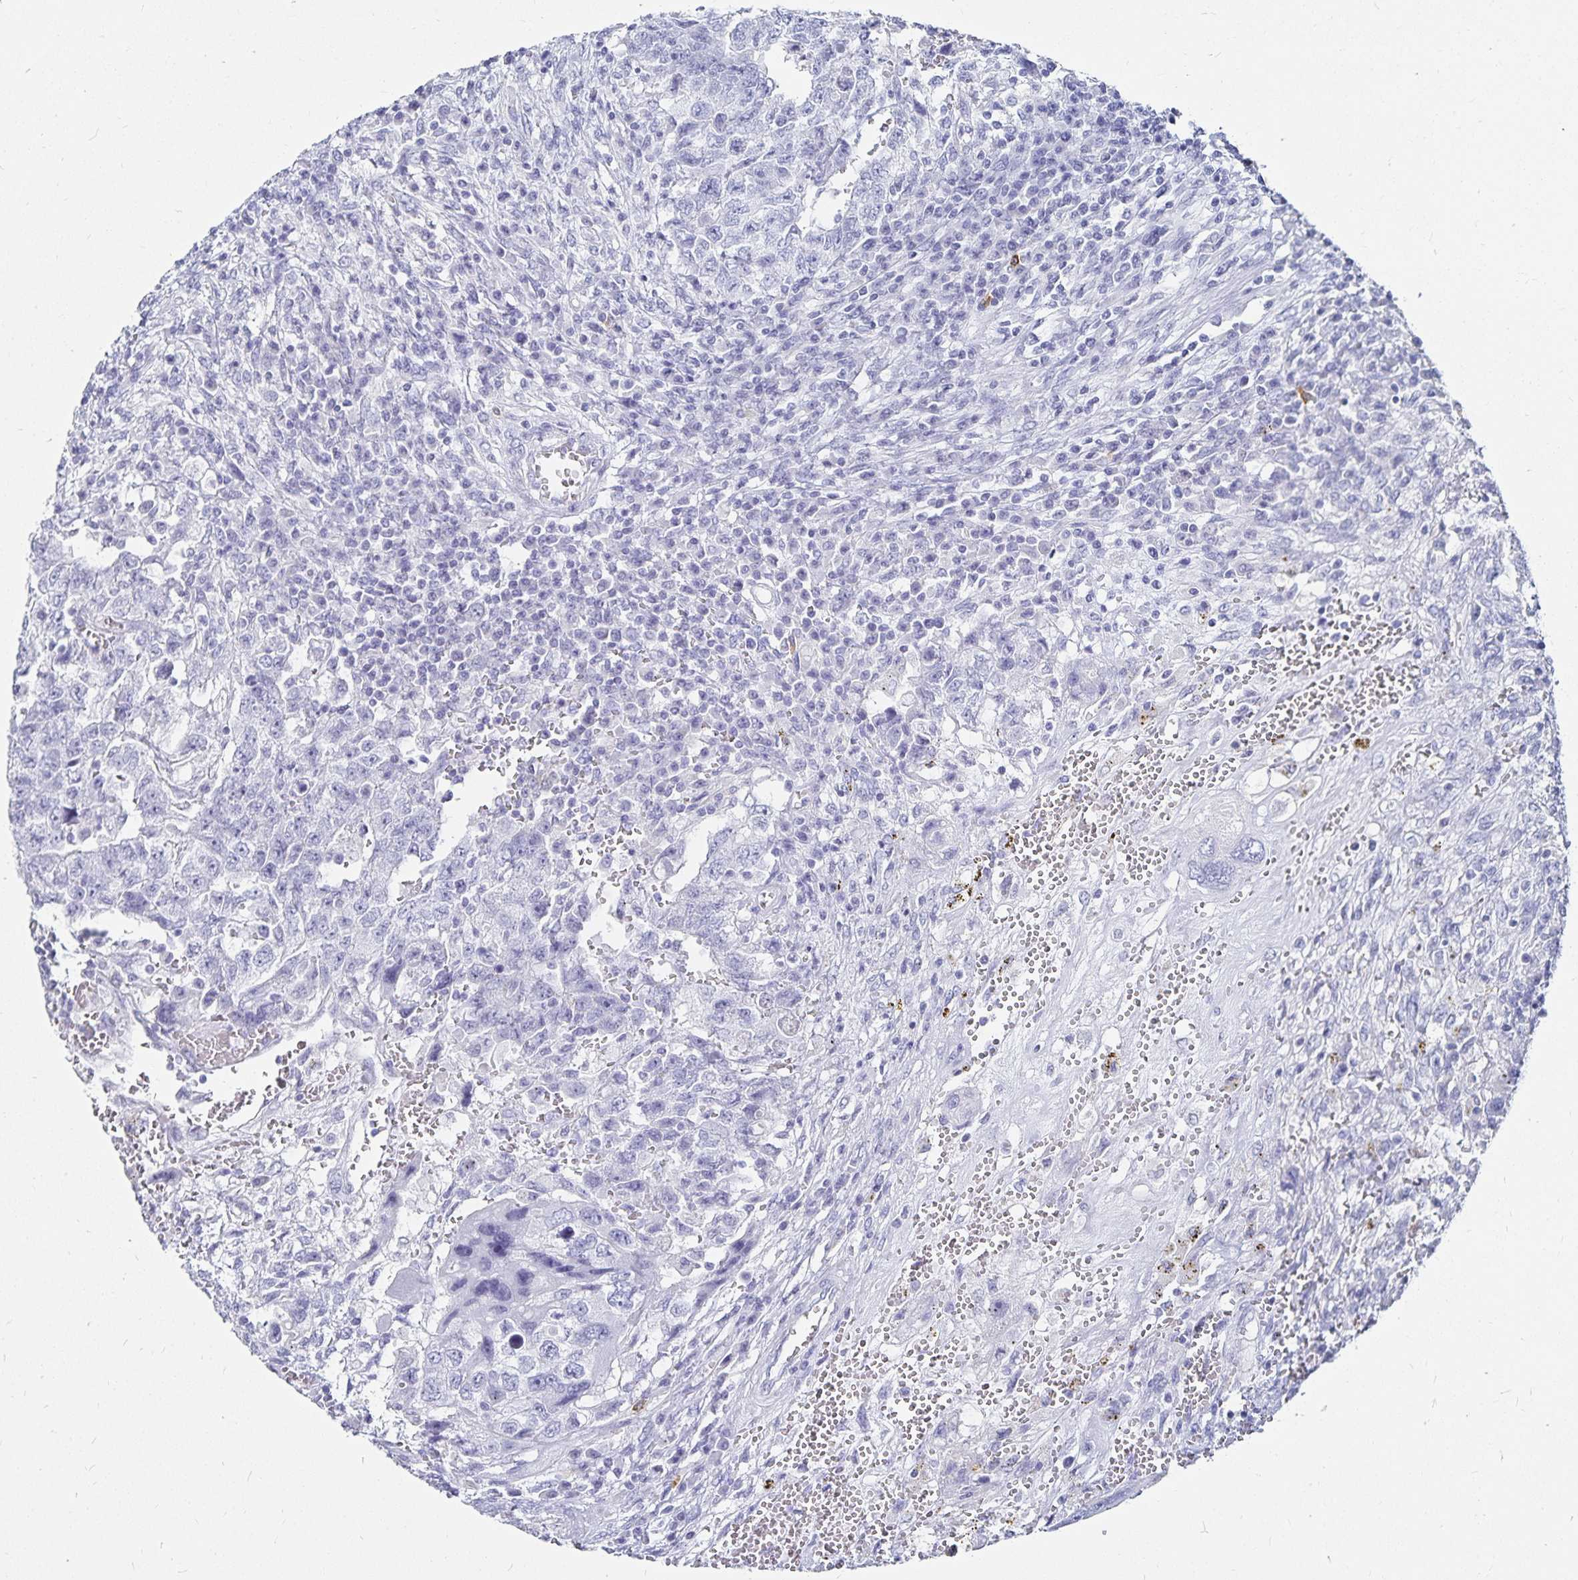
{"staining": {"intensity": "negative", "quantity": "none", "location": "none"}, "tissue": "testis cancer", "cell_type": "Tumor cells", "image_type": "cancer", "snomed": [{"axis": "morphology", "description": "Carcinoma, Embryonal, NOS"}, {"axis": "topography", "description": "Testis"}], "caption": "DAB immunohistochemical staining of human testis cancer displays no significant expression in tumor cells.", "gene": "TNIP1", "patient": {"sex": "male", "age": 26}}